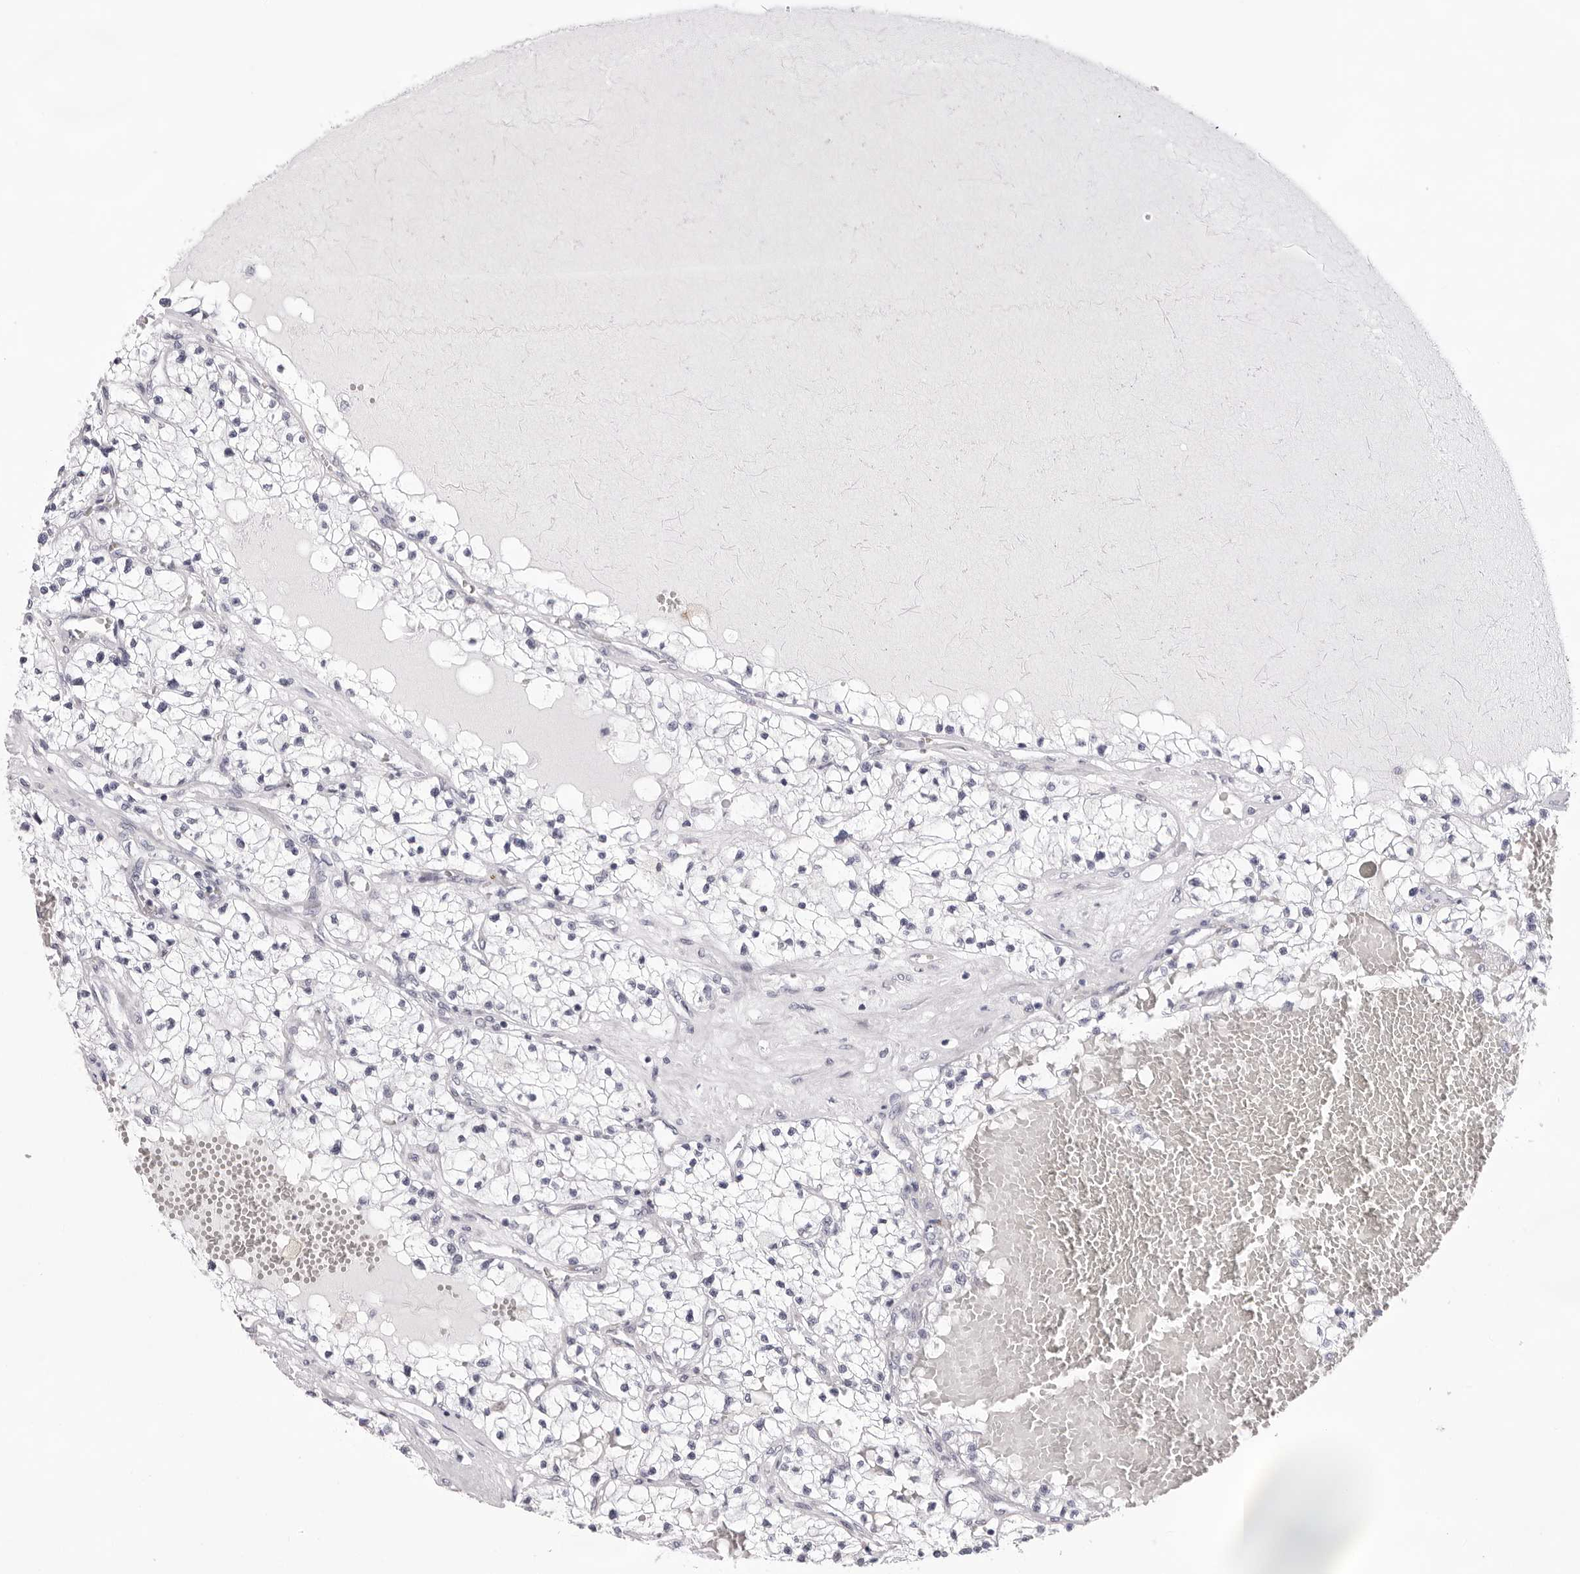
{"staining": {"intensity": "negative", "quantity": "none", "location": "none"}, "tissue": "renal cancer", "cell_type": "Tumor cells", "image_type": "cancer", "snomed": [{"axis": "morphology", "description": "Normal tissue, NOS"}, {"axis": "morphology", "description": "Adenocarcinoma, NOS"}, {"axis": "topography", "description": "Kidney"}], "caption": "Tumor cells are negative for brown protein staining in renal cancer. (DAB (3,3'-diaminobenzidine) immunohistochemistry, high magnification).", "gene": "SMIM2", "patient": {"sex": "male", "age": 68}}